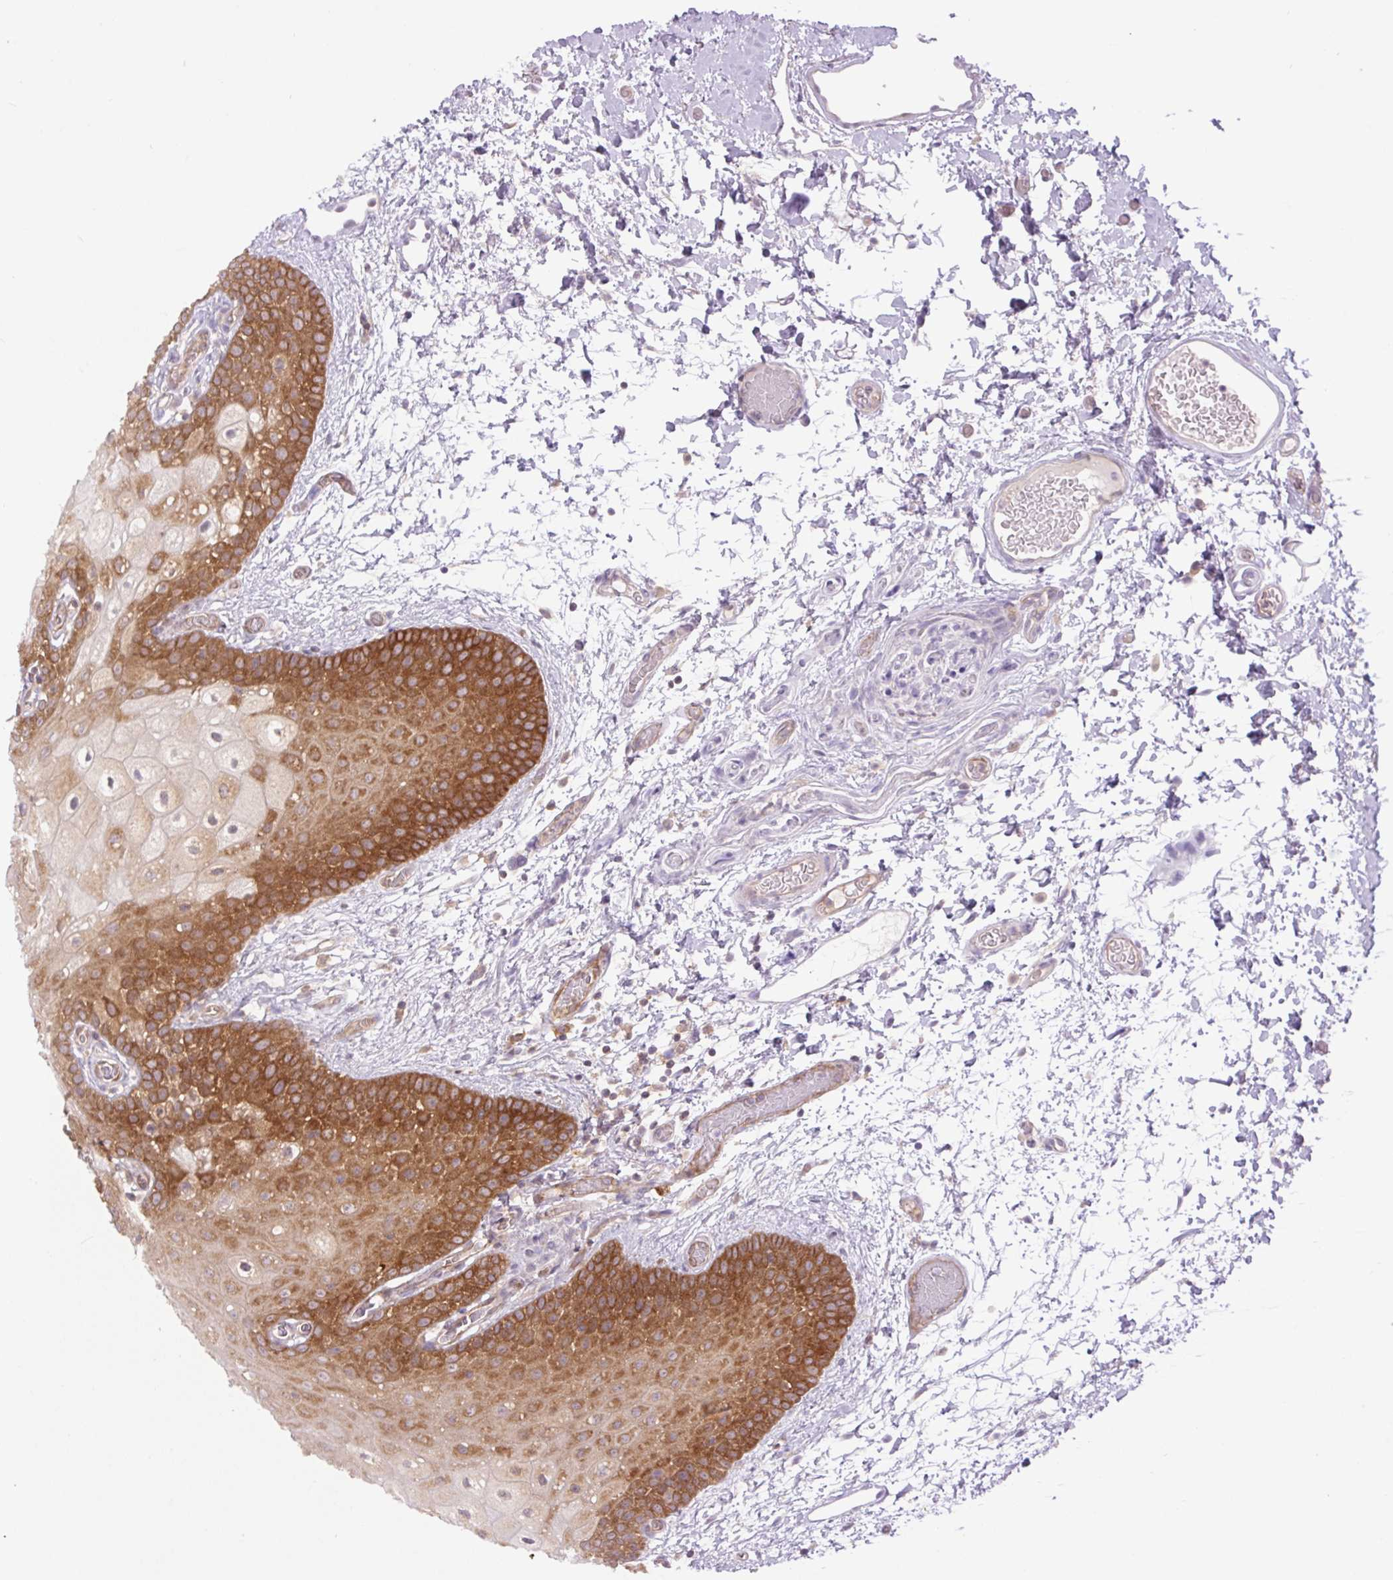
{"staining": {"intensity": "strong", "quantity": "25%-75%", "location": "cytoplasmic/membranous"}, "tissue": "oral mucosa", "cell_type": "Squamous epithelial cells", "image_type": "normal", "snomed": [{"axis": "morphology", "description": "Normal tissue, NOS"}, {"axis": "morphology", "description": "Squamous cell carcinoma, NOS"}, {"axis": "topography", "description": "Oral tissue"}, {"axis": "topography", "description": "Tounge, NOS"}, {"axis": "topography", "description": "Head-Neck"}], "caption": "The histopathology image shows immunohistochemical staining of unremarkable oral mucosa. There is strong cytoplasmic/membranous positivity is appreciated in about 25%-75% of squamous epithelial cells.", "gene": "MINK1", "patient": {"sex": "male", "age": 76}}